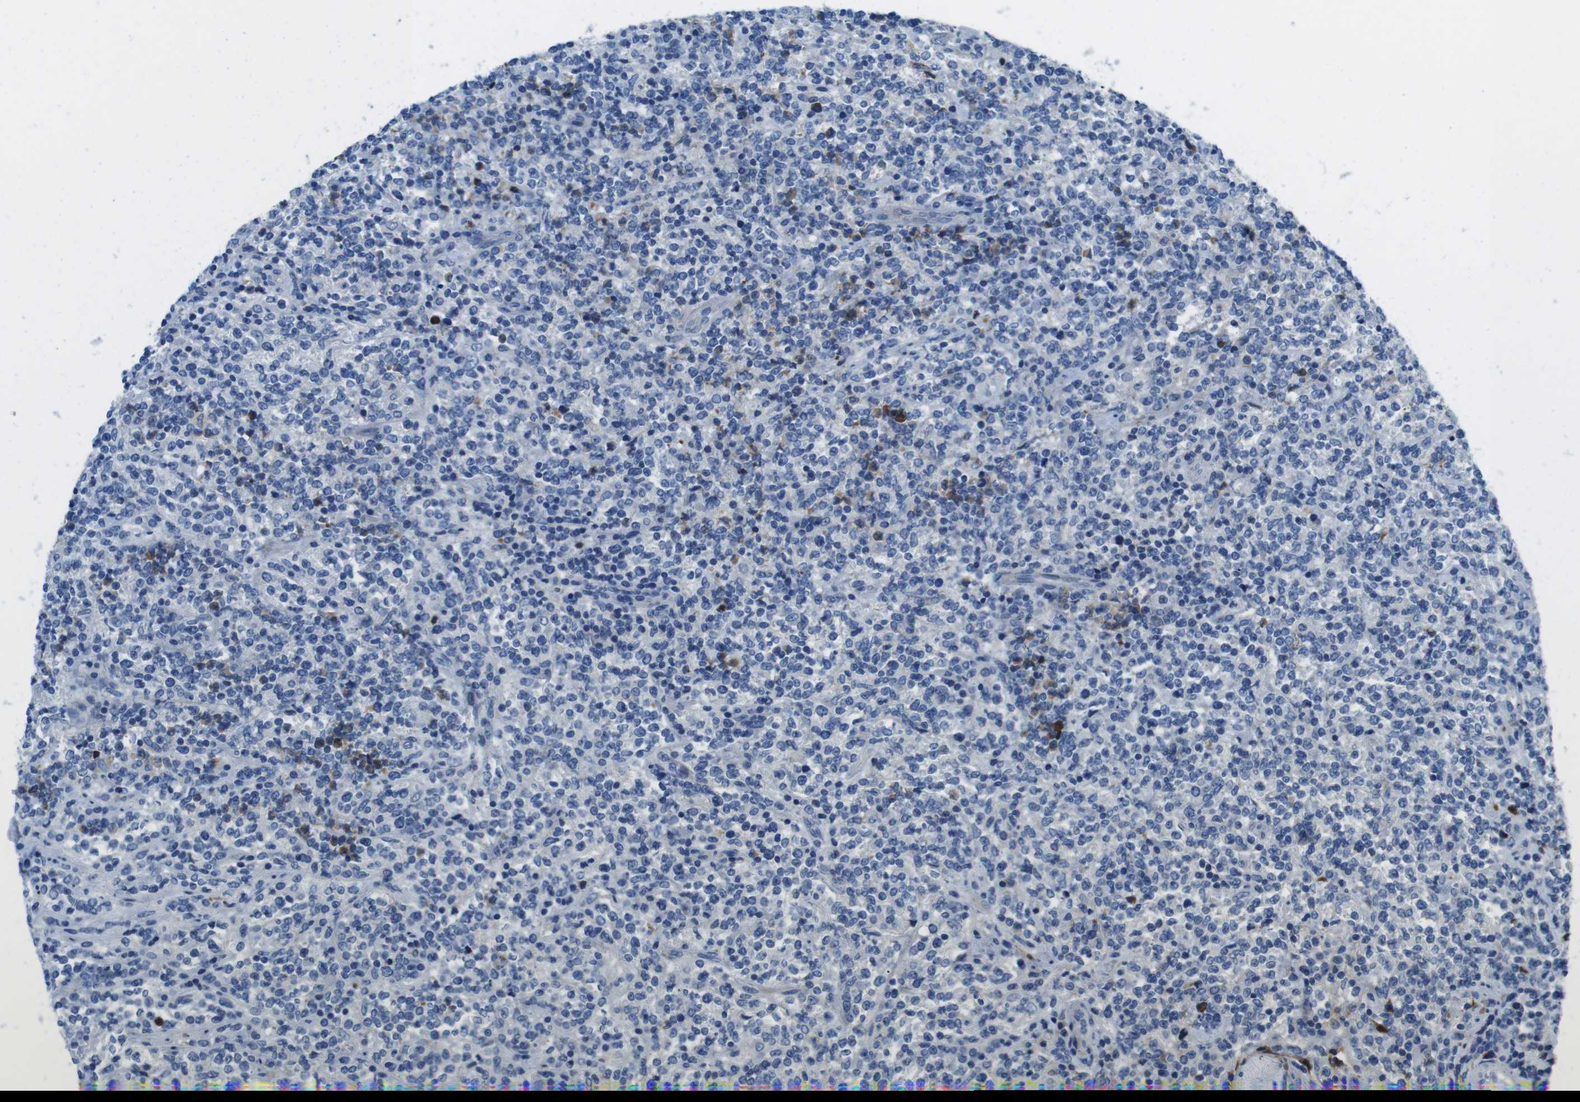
{"staining": {"intensity": "negative", "quantity": "none", "location": "none"}, "tissue": "lymphoma", "cell_type": "Tumor cells", "image_type": "cancer", "snomed": [{"axis": "morphology", "description": "Malignant lymphoma, non-Hodgkin's type, High grade"}, {"axis": "topography", "description": "Soft tissue"}], "caption": "An image of human high-grade malignant lymphoma, non-Hodgkin's type is negative for staining in tumor cells.", "gene": "TMPRSS15", "patient": {"sex": "male", "age": 18}}